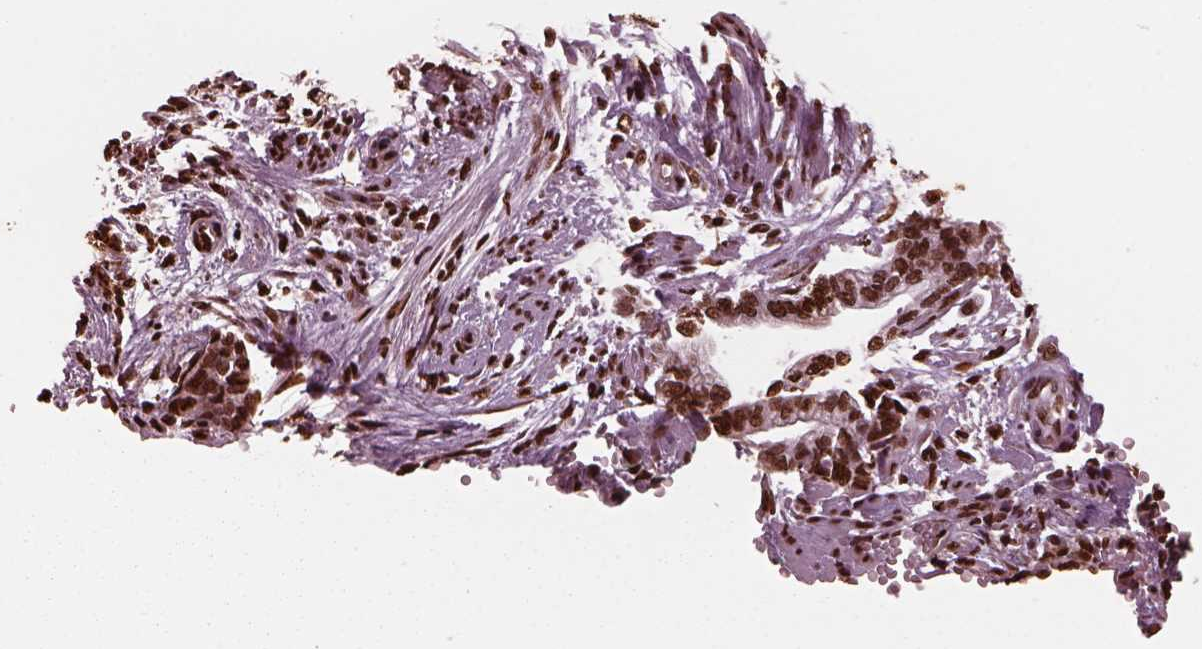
{"staining": {"intensity": "strong", "quantity": ">75%", "location": "nuclear"}, "tissue": "cervical cancer", "cell_type": "Tumor cells", "image_type": "cancer", "snomed": [{"axis": "morphology", "description": "Adenocarcinoma, NOS"}, {"axis": "topography", "description": "Cervix"}], "caption": "Adenocarcinoma (cervical) stained with a protein marker reveals strong staining in tumor cells.", "gene": "NSD1", "patient": {"sex": "female", "age": 62}}